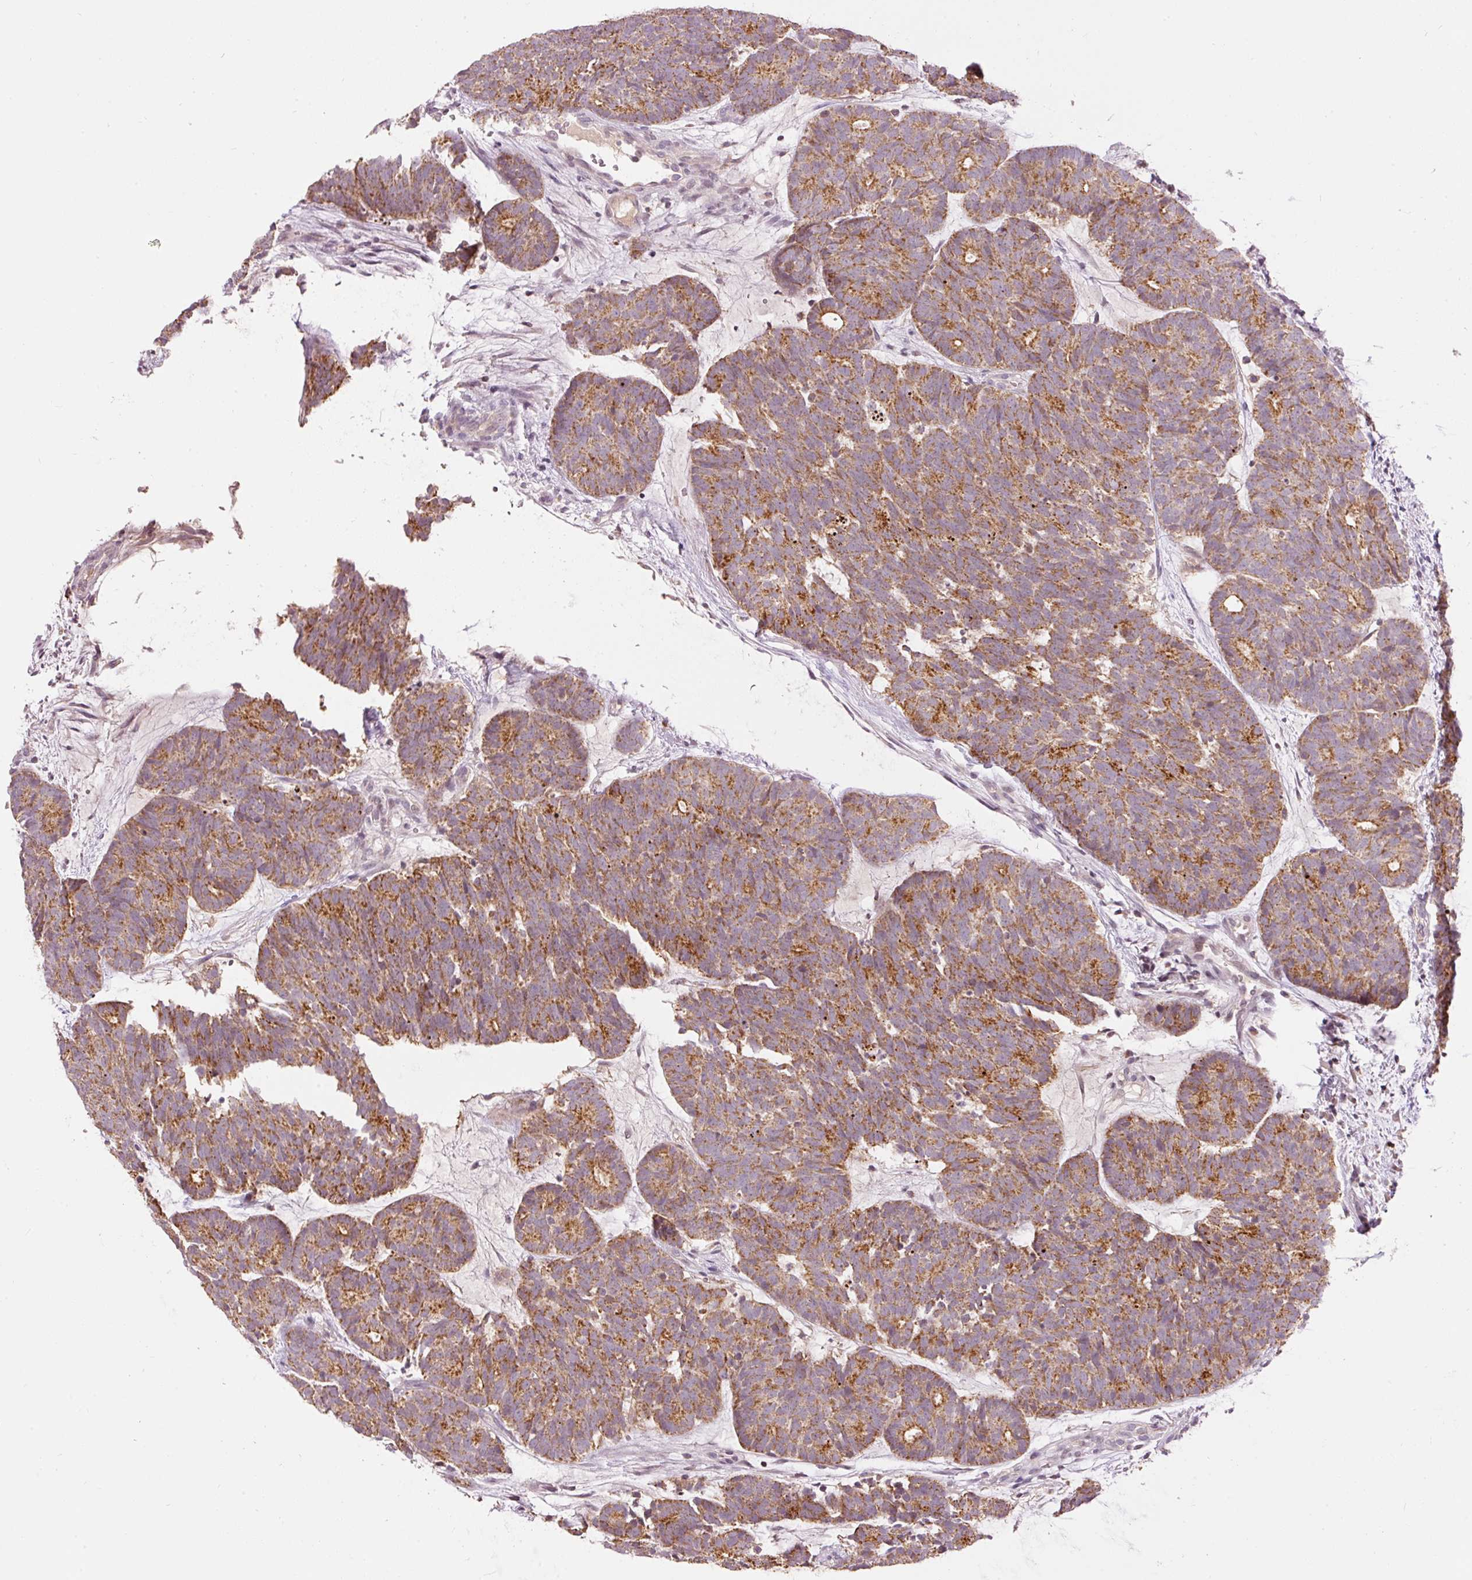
{"staining": {"intensity": "moderate", "quantity": ">75%", "location": "cytoplasmic/membranous"}, "tissue": "head and neck cancer", "cell_type": "Tumor cells", "image_type": "cancer", "snomed": [{"axis": "morphology", "description": "Adenocarcinoma, NOS"}, {"axis": "topography", "description": "Head-Neck"}], "caption": "A brown stain highlights moderate cytoplasmic/membranous staining of a protein in human head and neck cancer tumor cells.", "gene": "ABHD11", "patient": {"sex": "female", "age": 81}}